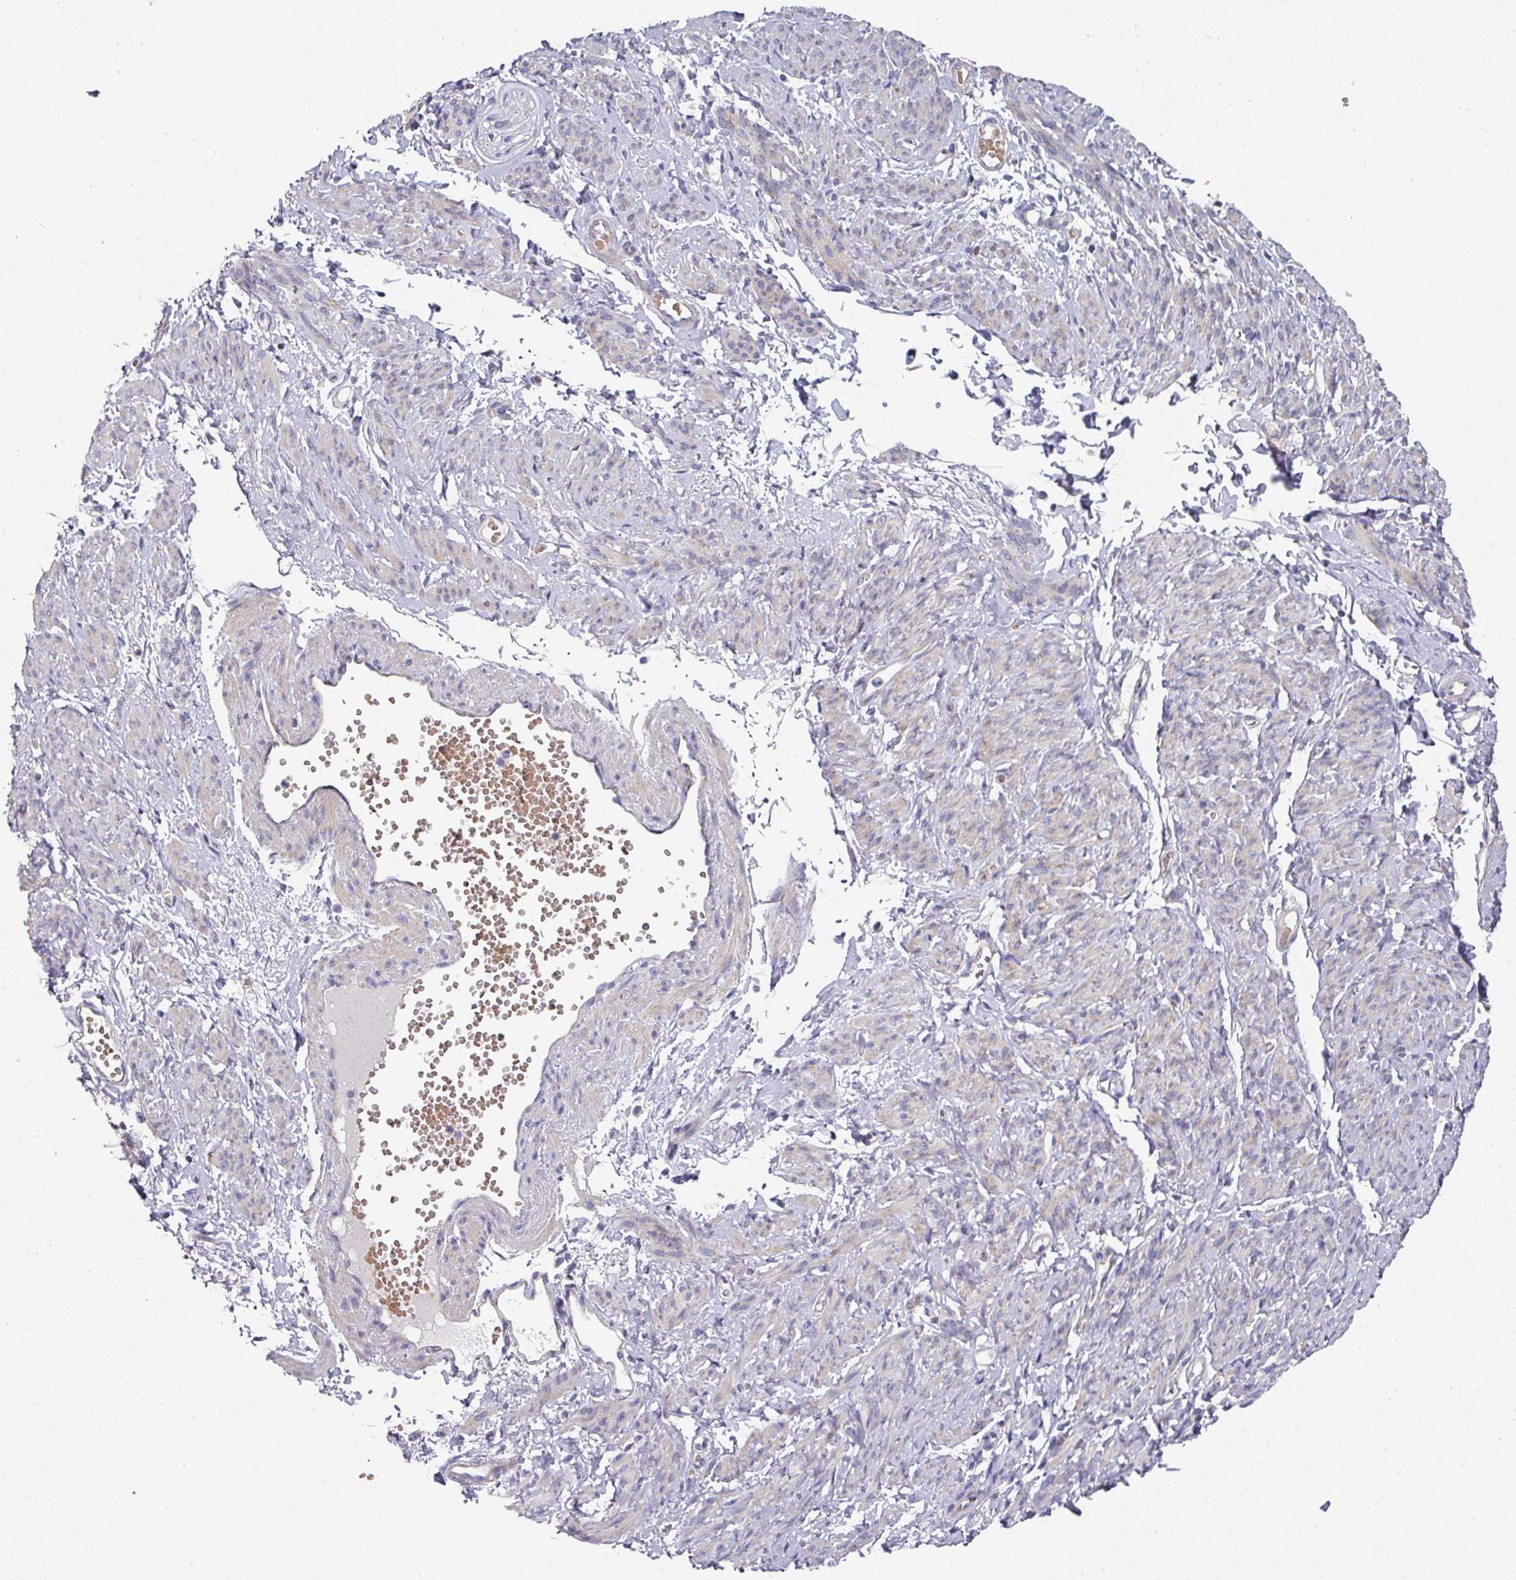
{"staining": {"intensity": "weak", "quantity": "25%-75%", "location": "cytoplasmic/membranous"}, "tissue": "smooth muscle", "cell_type": "Smooth muscle cells", "image_type": "normal", "snomed": [{"axis": "morphology", "description": "Normal tissue, NOS"}, {"axis": "topography", "description": "Smooth muscle"}], "caption": "This image demonstrates IHC staining of unremarkable human smooth muscle, with low weak cytoplasmic/membranous expression in about 25%-75% of smooth muscle cells.", "gene": "PYROXD2", "patient": {"sex": "female", "age": 65}}